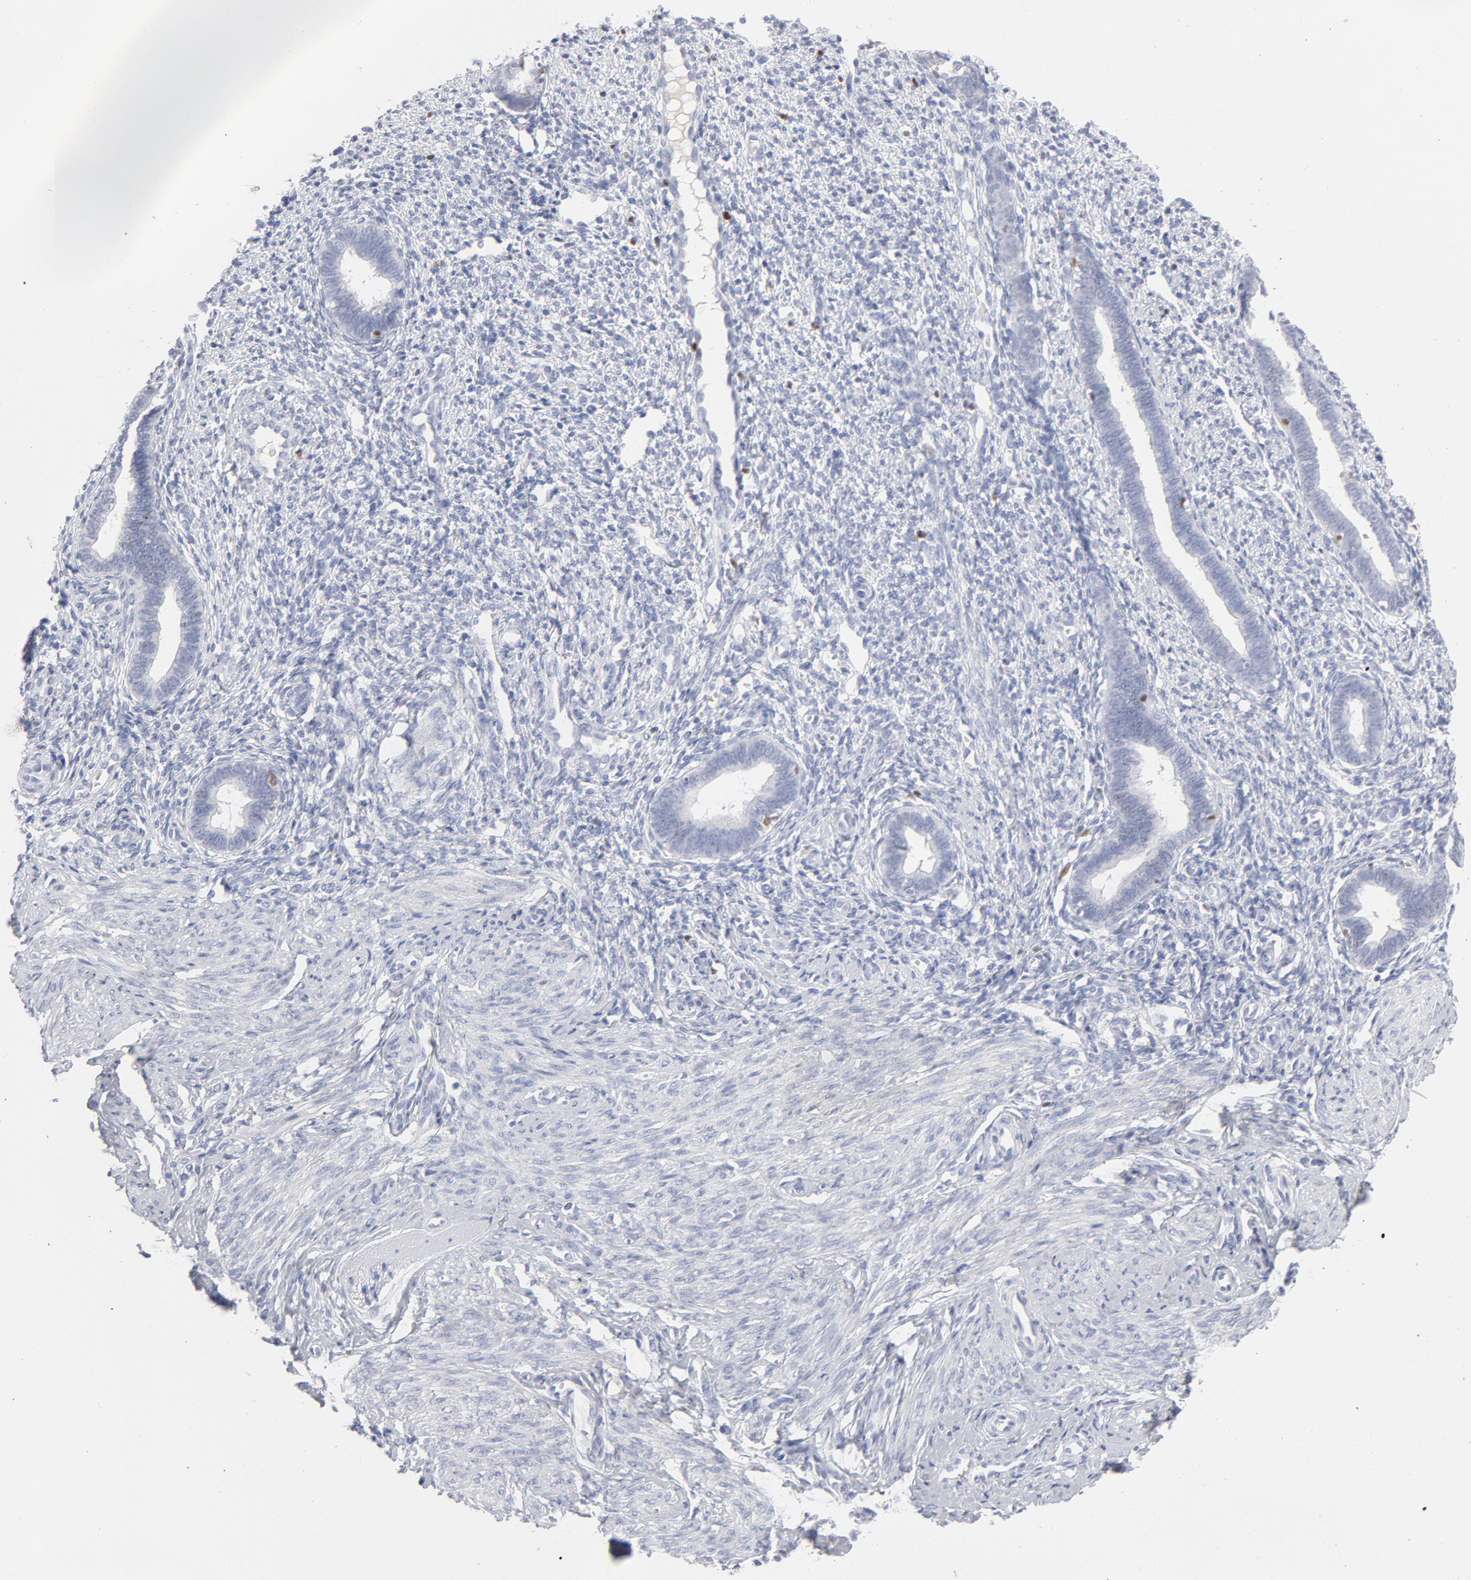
{"staining": {"intensity": "strong", "quantity": "<25%", "location": "nuclear"}, "tissue": "endometrium", "cell_type": "Cells in endometrial stroma", "image_type": "normal", "snomed": [{"axis": "morphology", "description": "Normal tissue, NOS"}, {"axis": "topography", "description": "Endometrium"}], "caption": "Immunohistochemistry (IHC) (DAB (3,3'-diaminobenzidine)) staining of unremarkable human endometrium displays strong nuclear protein expression in about <25% of cells in endometrial stroma.", "gene": "MCM7", "patient": {"sex": "female", "age": 27}}